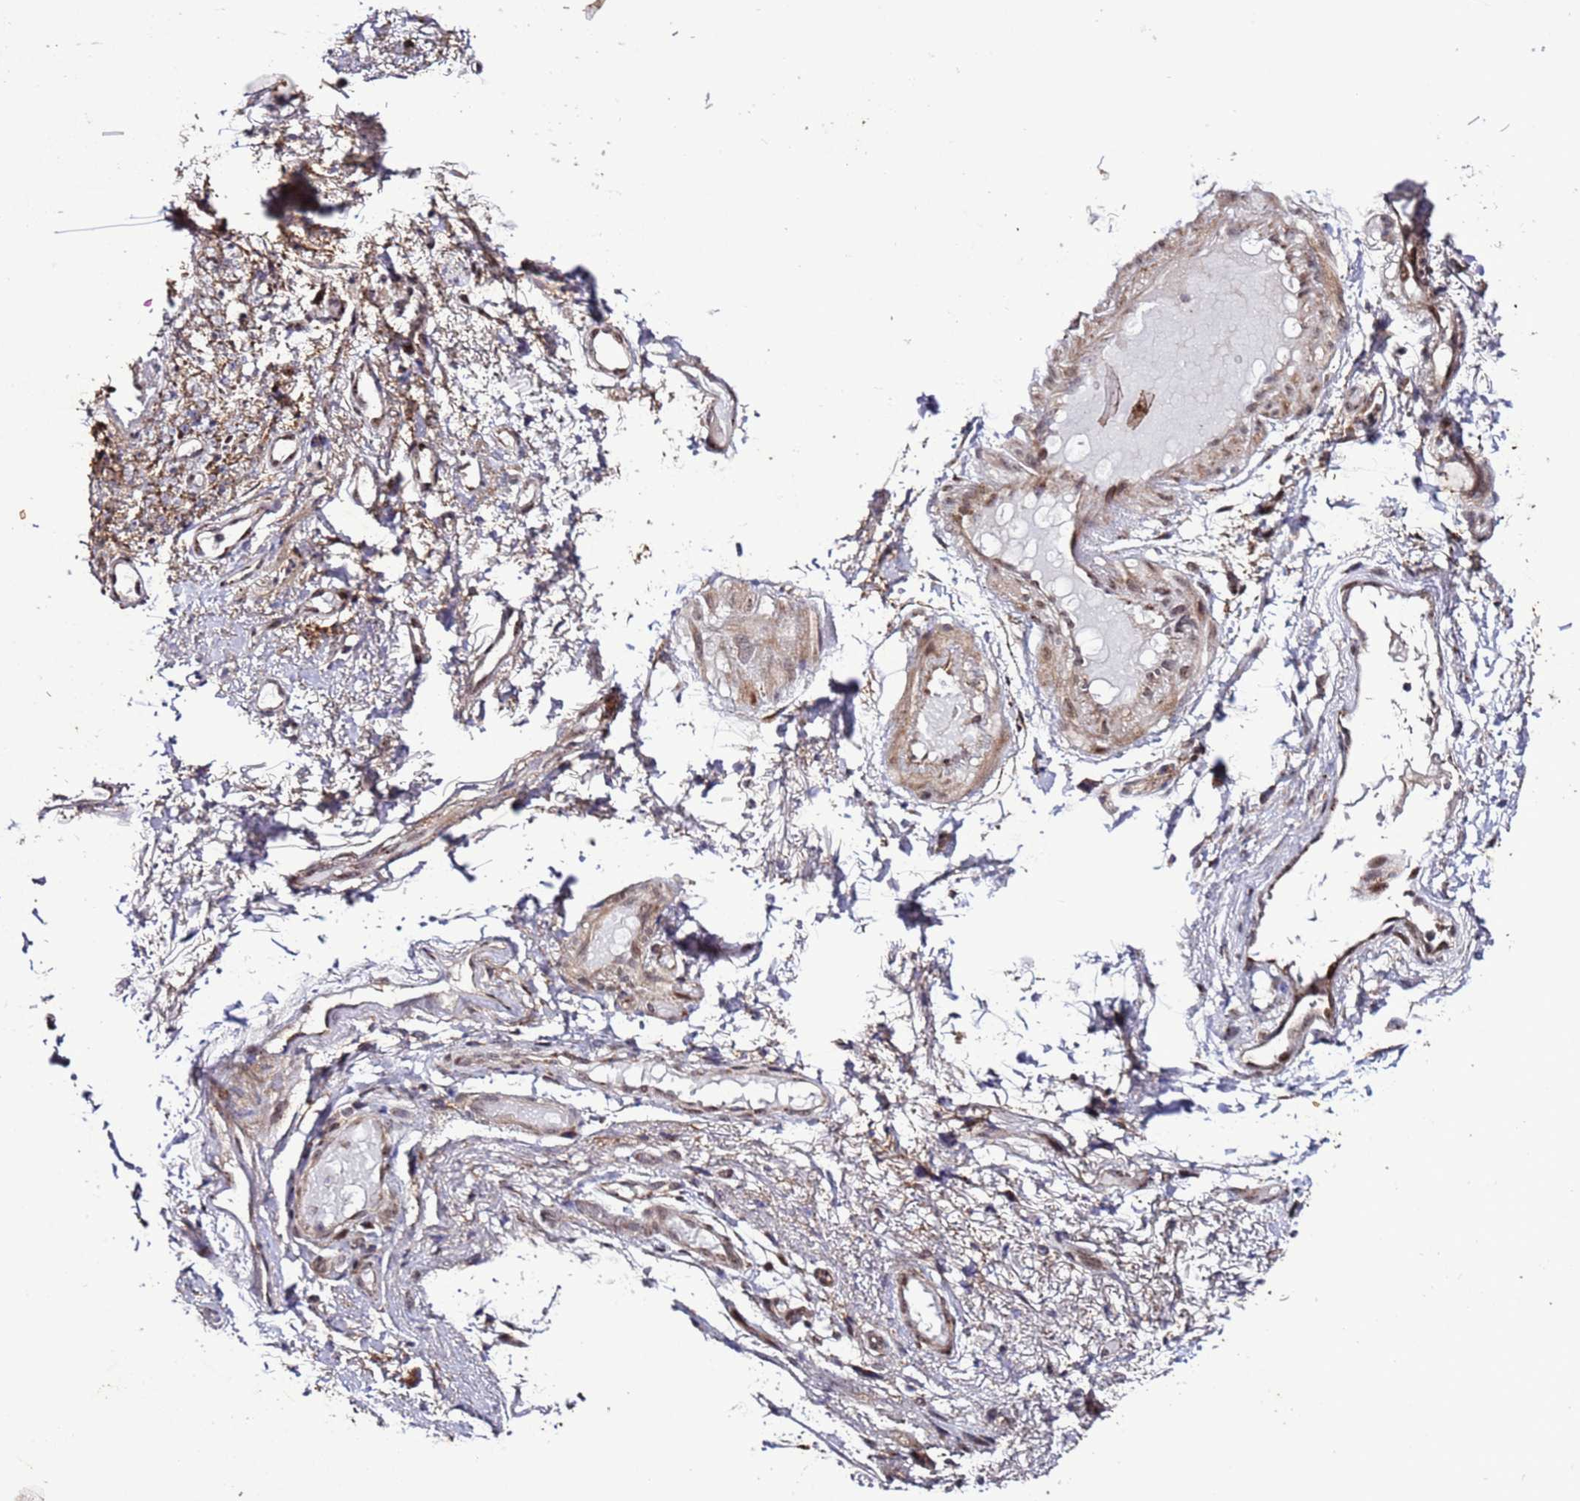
{"staining": {"intensity": "negative", "quantity": "none", "location": "none"}, "tissue": "adipose tissue", "cell_type": "Adipocytes", "image_type": "normal", "snomed": [{"axis": "morphology", "description": "Normal tissue, NOS"}, {"axis": "morphology", "description": "Basal cell carcinoma"}, {"axis": "topography", "description": "Cartilage tissue"}, {"axis": "topography", "description": "Nasopharynx"}, {"axis": "topography", "description": "Oral tissue"}], "caption": "High power microscopy micrograph of an immunohistochemistry photomicrograph of benign adipose tissue, revealing no significant expression in adipocytes. (DAB IHC visualized using brightfield microscopy, high magnification).", "gene": "TMEM176B", "patient": {"sex": "female", "age": 77}}